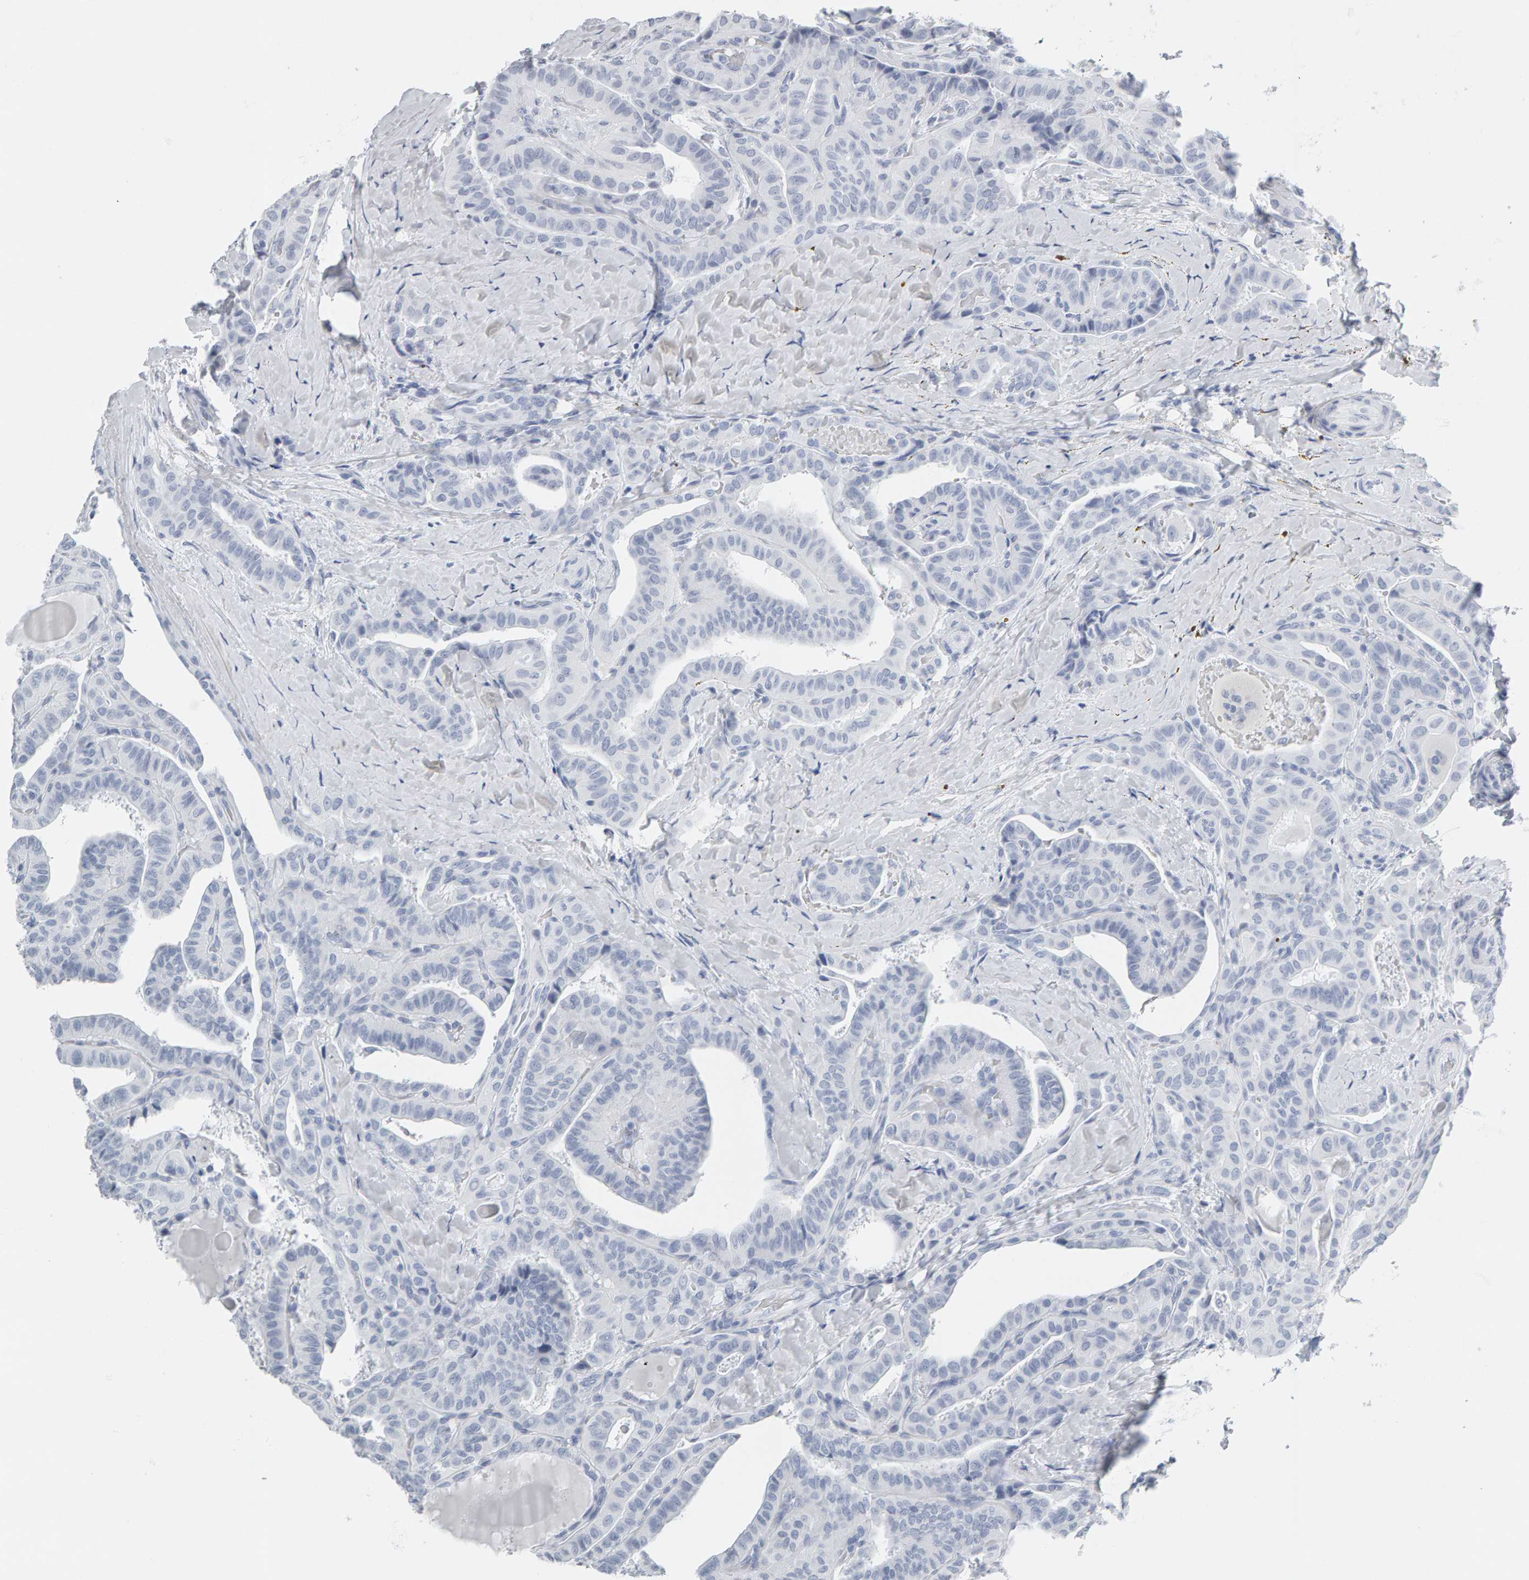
{"staining": {"intensity": "negative", "quantity": "none", "location": "none"}, "tissue": "thyroid cancer", "cell_type": "Tumor cells", "image_type": "cancer", "snomed": [{"axis": "morphology", "description": "Papillary adenocarcinoma, NOS"}, {"axis": "topography", "description": "Thyroid gland"}], "caption": "Micrograph shows no significant protein staining in tumor cells of thyroid cancer.", "gene": "SPACA3", "patient": {"sex": "male", "age": 77}}